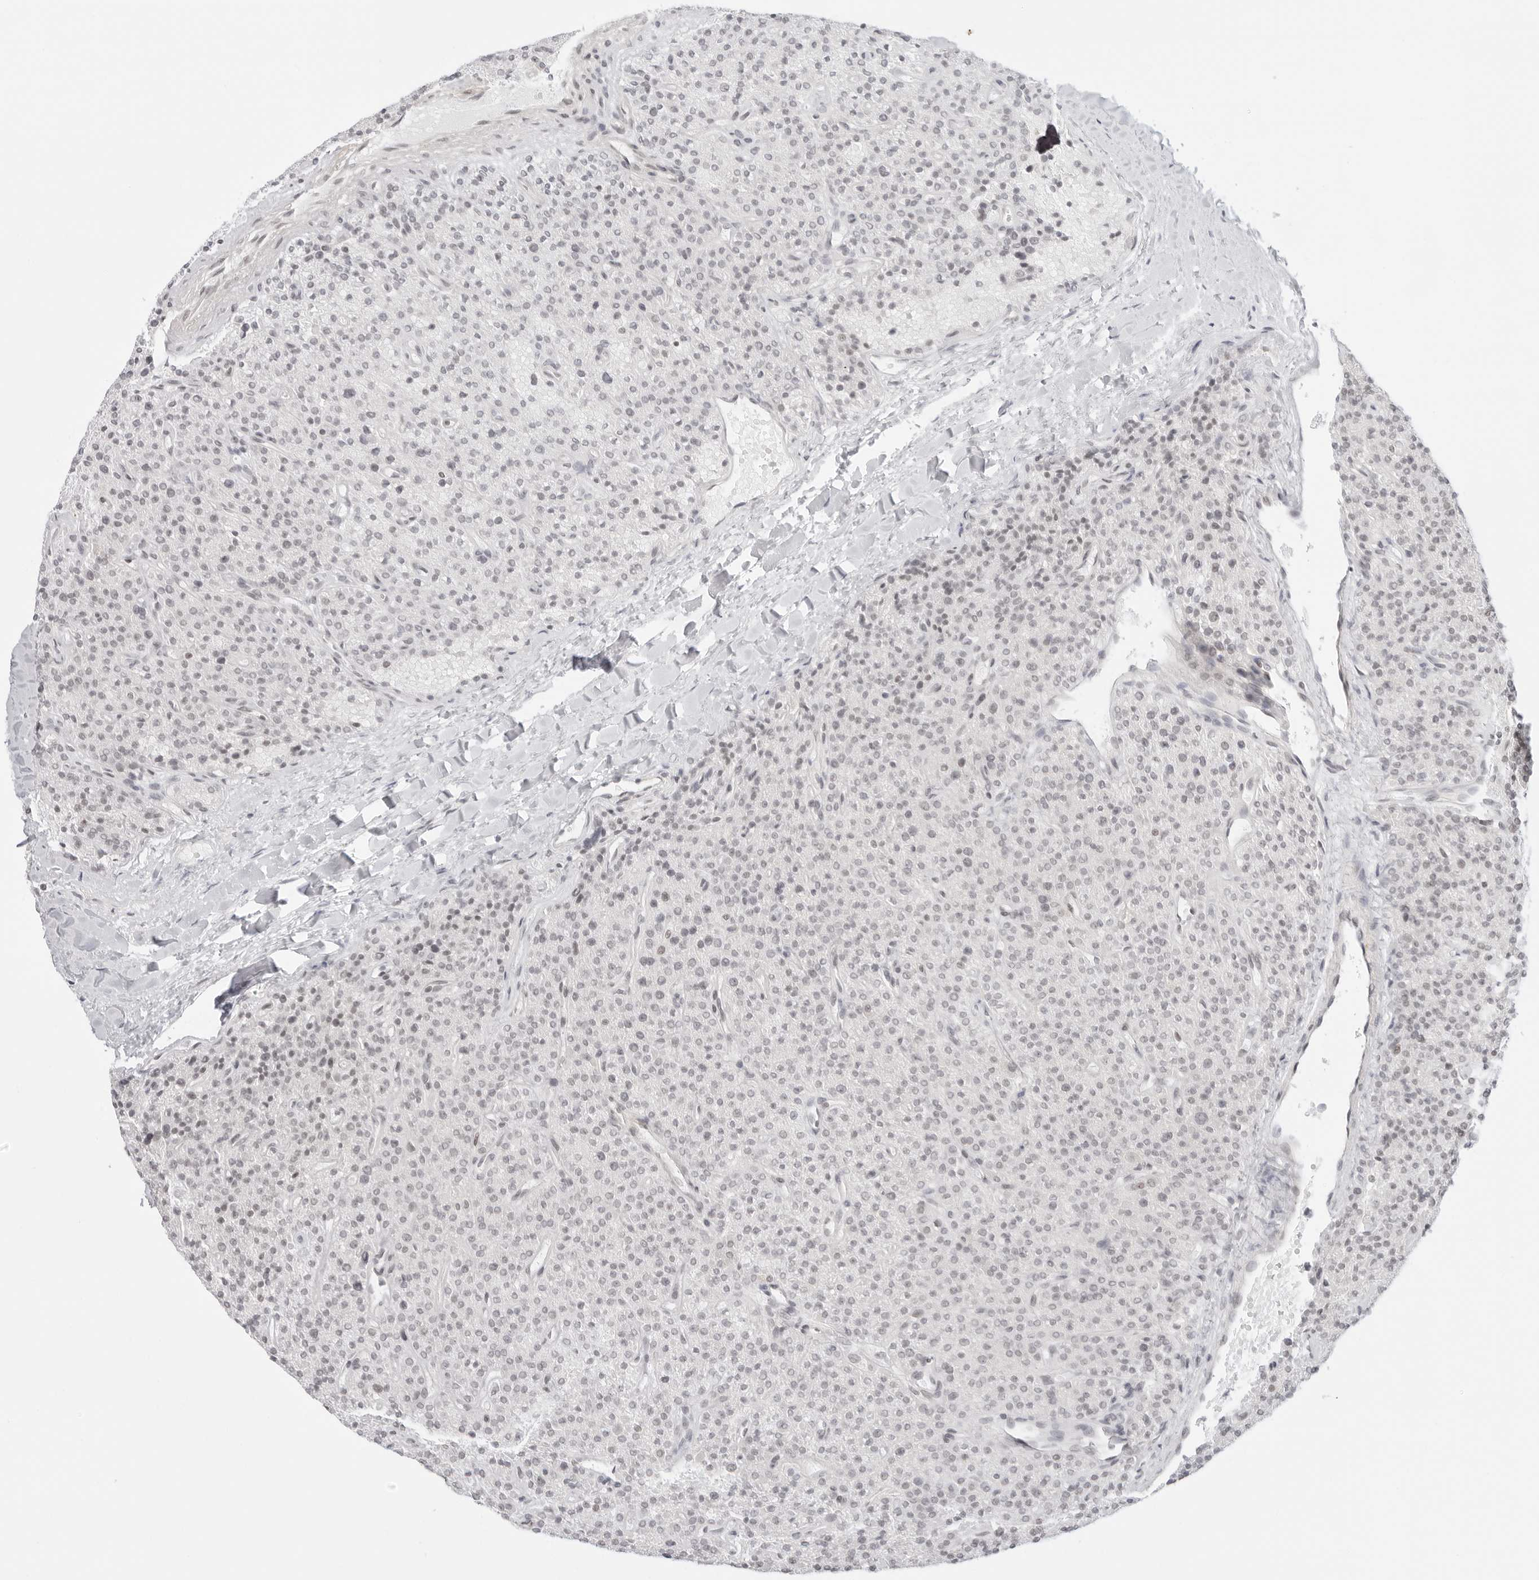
{"staining": {"intensity": "weak", "quantity": "25%-75%", "location": "nuclear"}, "tissue": "parathyroid gland", "cell_type": "Glandular cells", "image_type": "normal", "snomed": [{"axis": "morphology", "description": "Normal tissue, NOS"}, {"axis": "topography", "description": "Parathyroid gland"}], "caption": "Immunohistochemical staining of unremarkable parathyroid gland reveals 25%-75% levels of weak nuclear protein expression in approximately 25%-75% of glandular cells. The protein is shown in brown color, while the nuclei are stained blue.", "gene": "TCIM", "patient": {"sex": "male", "age": 46}}